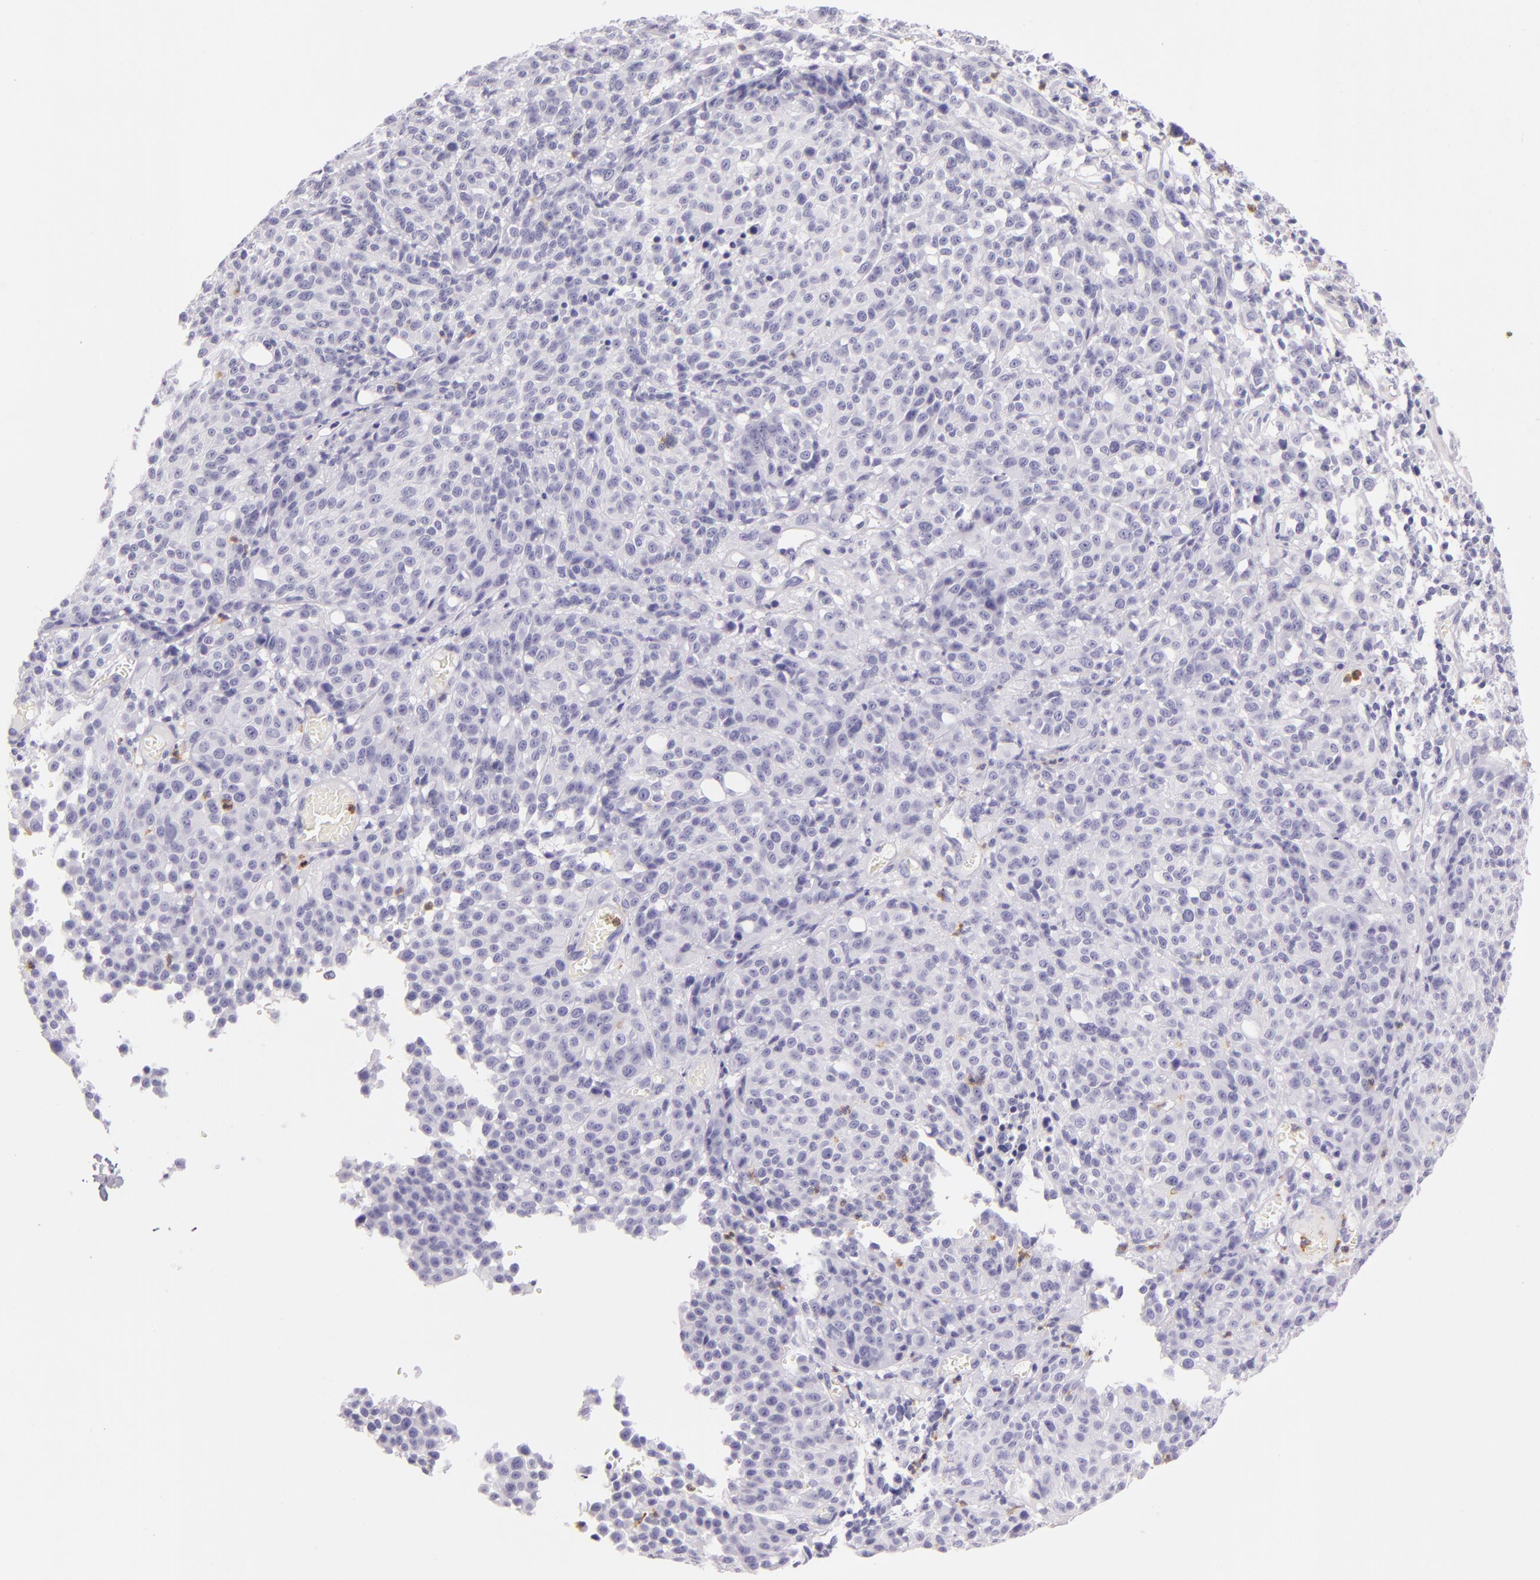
{"staining": {"intensity": "negative", "quantity": "none", "location": "none"}, "tissue": "melanoma", "cell_type": "Tumor cells", "image_type": "cancer", "snomed": [{"axis": "morphology", "description": "Malignant melanoma, NOS"}, {"axis": "topography", "description": "Skin"}], "caption": "Tumor cells show no significant positivity in melanoma.", "gene": "CEACAM1", "patient": {"sex": "female", "age": 49}}